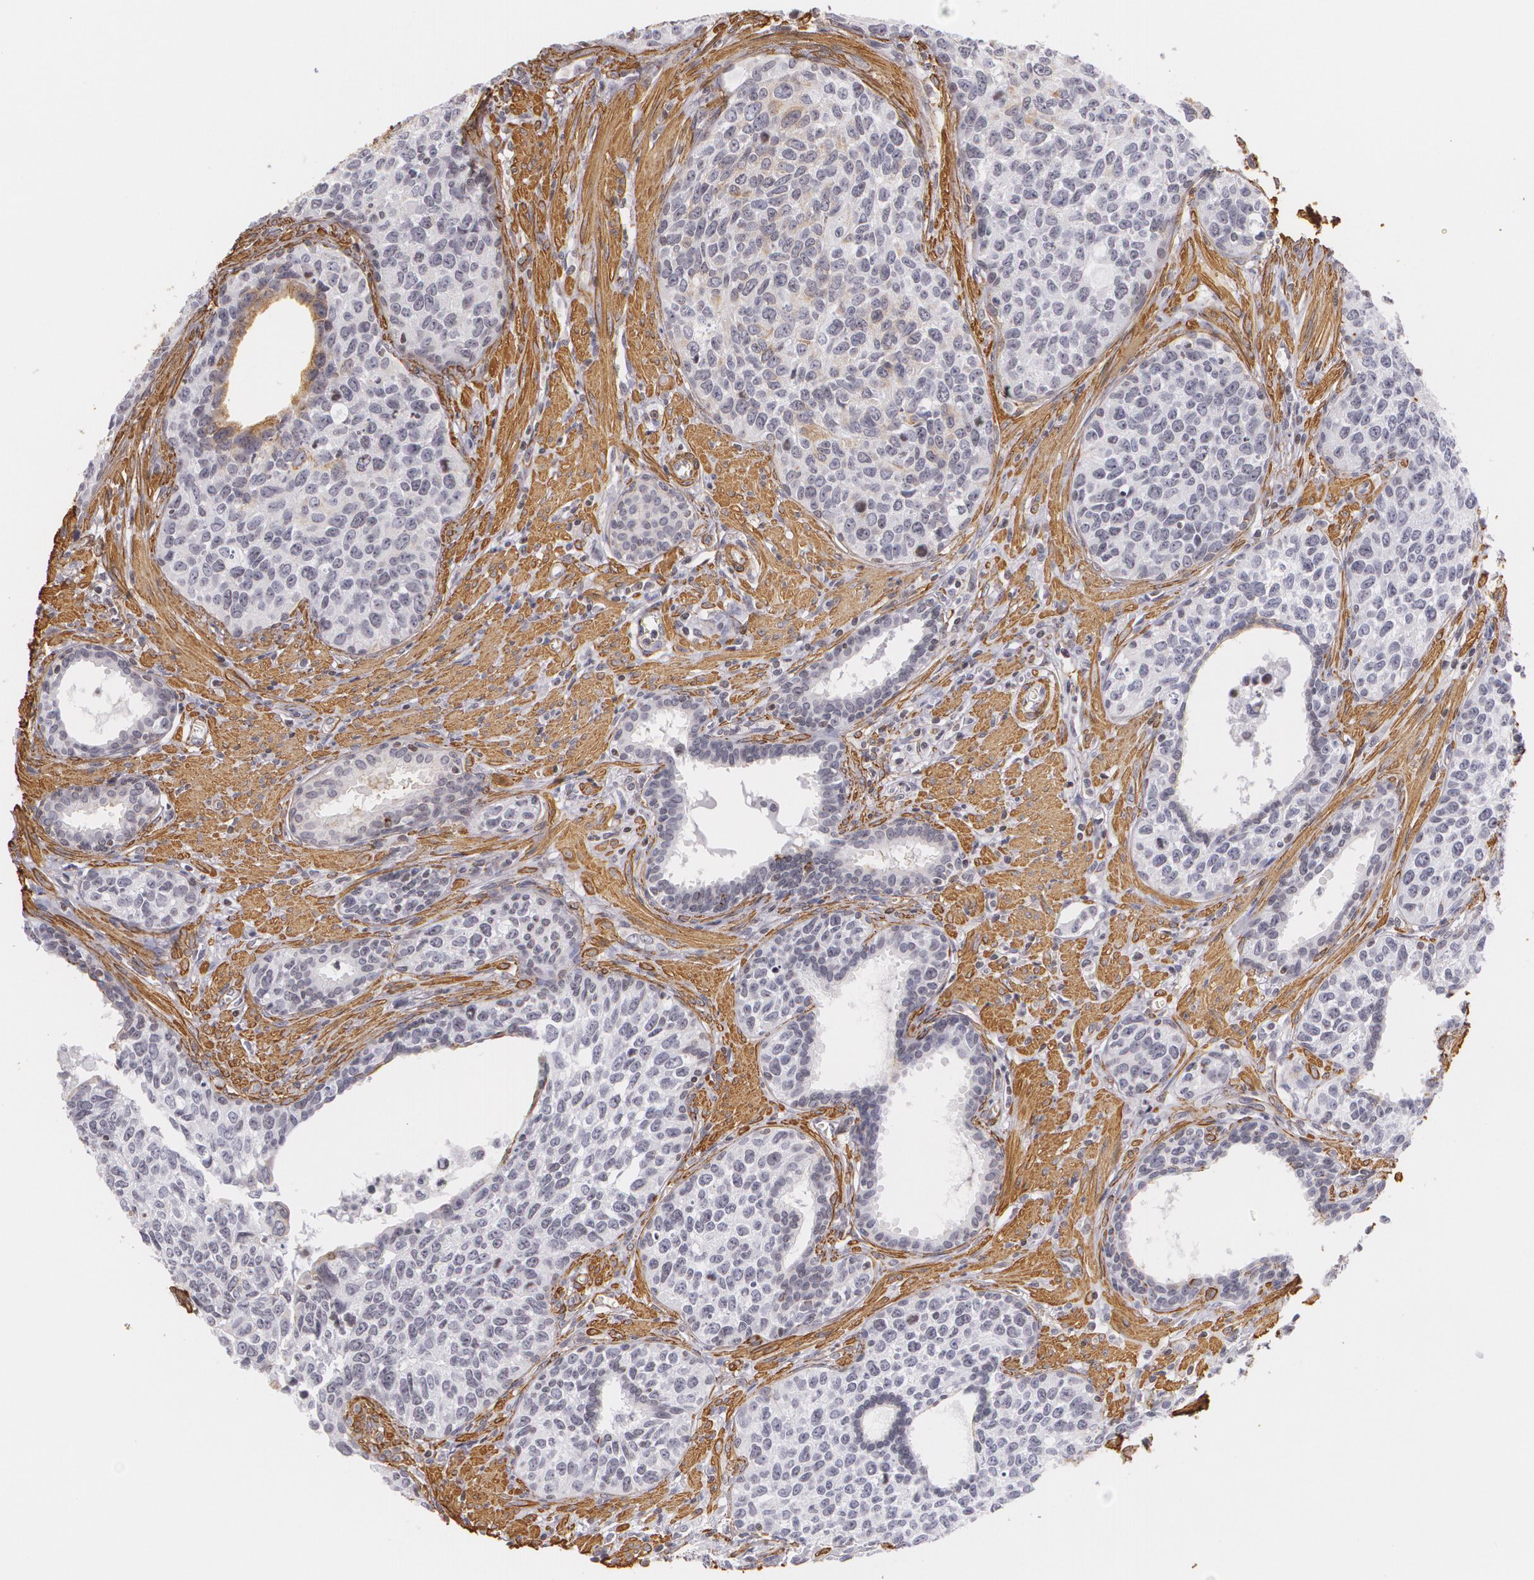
{"staining": {"intensity": "weak", "quantity": "25%-75%", "location": "cytoplasmic/membranous"}, "tissue": "urothelial cancer", "cell_type": "Tumor cells", "image_type": "cancer", "snomed": [{"axis": "morphology", "description": "Urothelial carcinoma, High grade"}, {"axis": "topography", "description": "Urinary bladder"}], "caption": "Urothelial cancer tissue exhibits weak cytoplasmic/membranous expression in about 25%-75% of tumor cells", "gene": "VAMP1", "patient": {"sex": "male", "age": 81}}